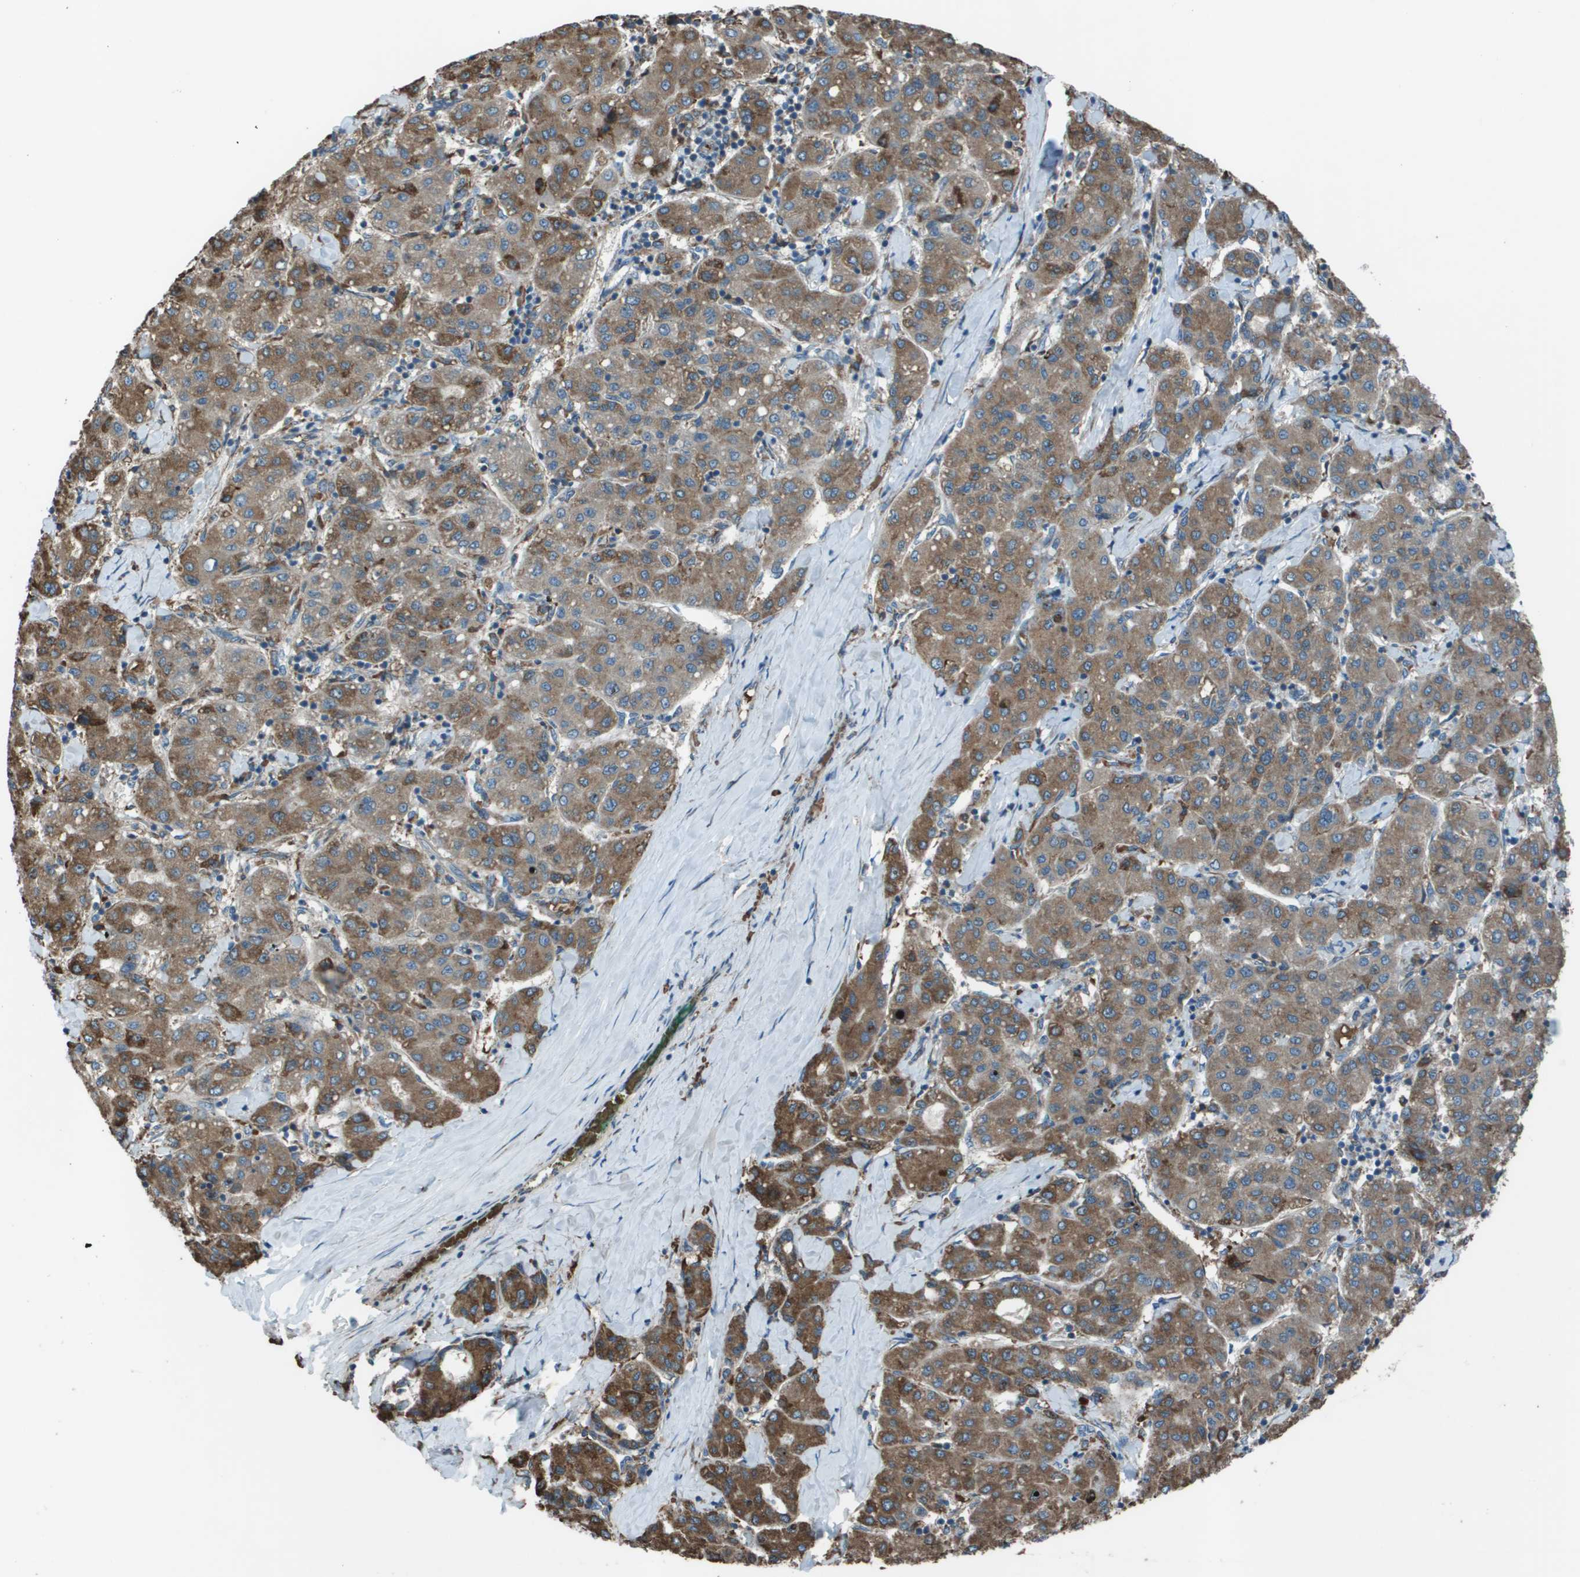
{"staining": {"intensity": "moderate", "quantity": ">75%", "location": "cytoplasmic/membranous"}, "tissue": "liver cancer", "cell_type": "Tumor cells", "image_type": "cancer", "snomed": [{"axis": "morphology", "description": "Carcinoma, Hepatocellular, NOS"}, {"axis": "topography", "description": "Liver"}], "caption": "Protein staining by immunohistochemistry shows moderate cytoplasmic/membranous positivity in approximately >75% of tumor cells in liver hepatocellular carcinoma.", "gene": "UTS2", "patient": {"sex": "male", "age": 65}}